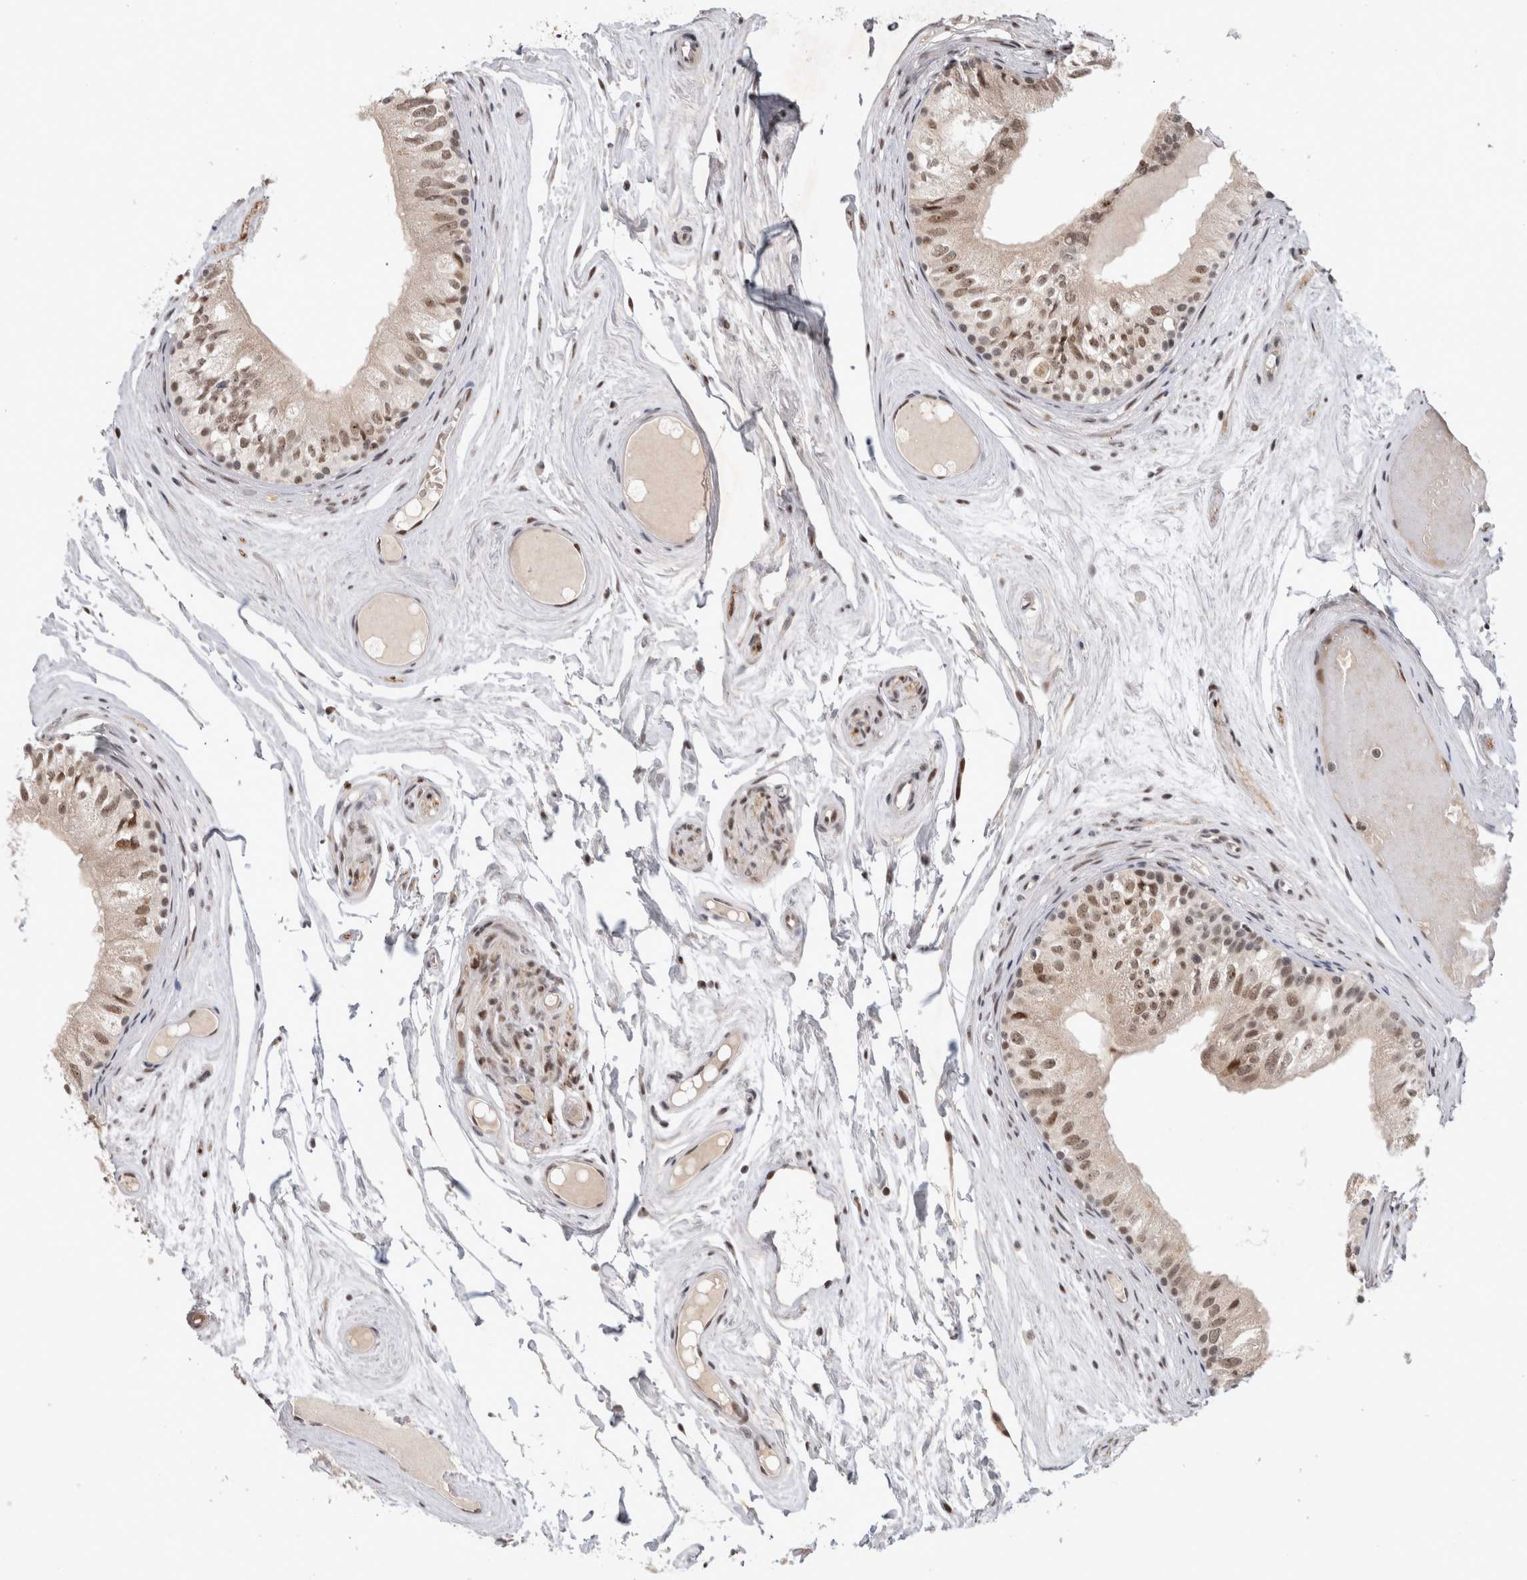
{"staining": {"intensity": "moderate", "quantity": ">75%", "location": "nuclear"}, "tissue": "epididymis", "cell_type": "Glandular cells", "image_type": "normal", "snomed": [{"axis": "morphology", "description": "Normal tissue, NOS"}, {"axis": "topography", "description": "Epididymis"}], "caption": "Immunohistochemistry image of unremarkable epididymis: epididymis stained using immunohistochemistry shows medium levels of moderate protein expression localized specifically in the nuclear of glandular cells, appearing as a nuclear brown color.", "gene": "HESX1", "patient": {"sex": "male", "age": 79}}